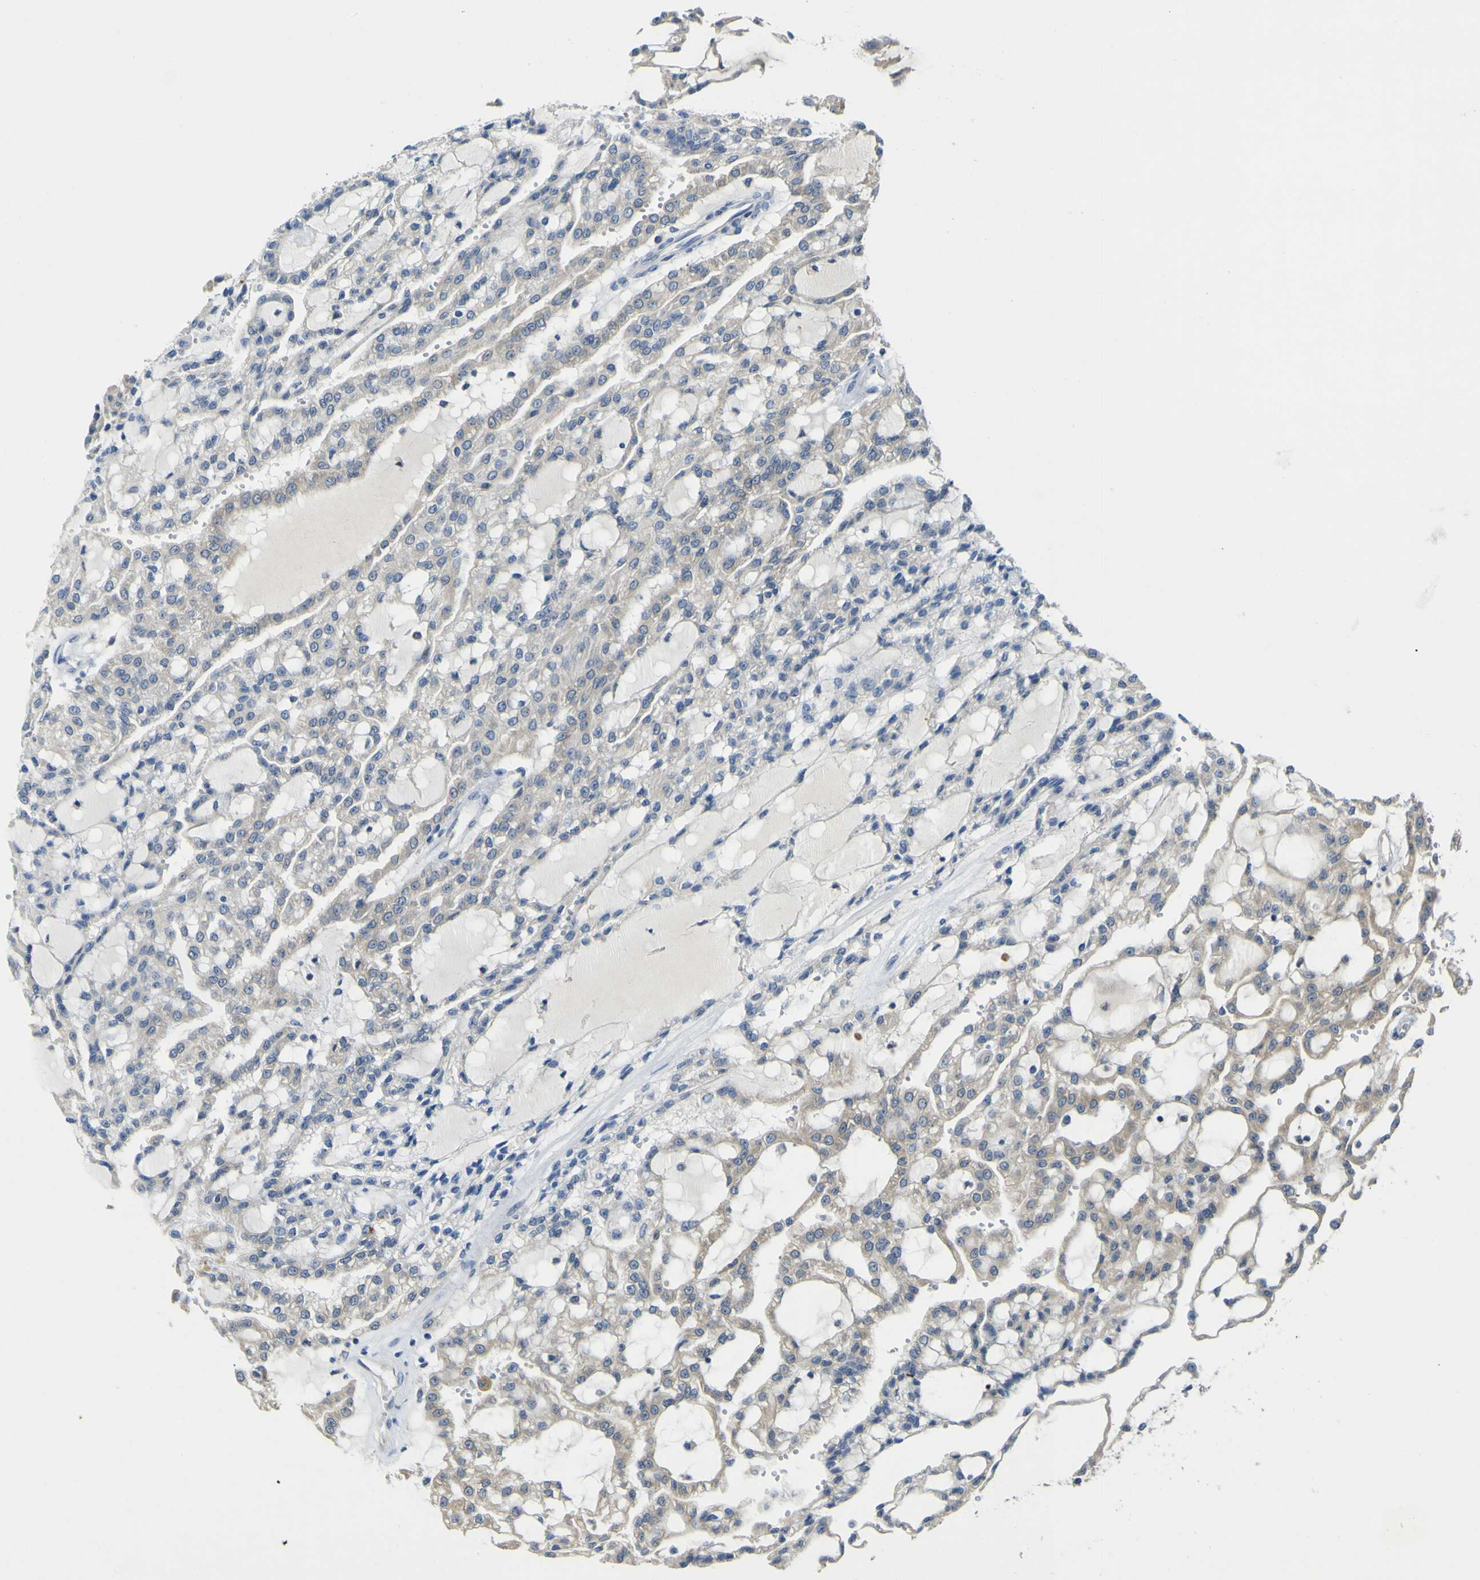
{"staining": {"intensity": "weak", "quantity": "<25%", "location": "cytoplasmic/membranous"}, "tissue": "renal cancer", "cell_type": "Tumor cells", "image_type": "cancer", "snomed": [{"axis": "morphology", "description": "Adenocarcinoma, NOS"}, {"axis": "topography", "description": "Kidney"}], "caption": "DAB immunohistochemical staining of renal cancer (adenocarcinoma) exhibits no significant expression in tumor cells.", "gene": "LDLR", "patient": {"sex": "male", "age": 63}}